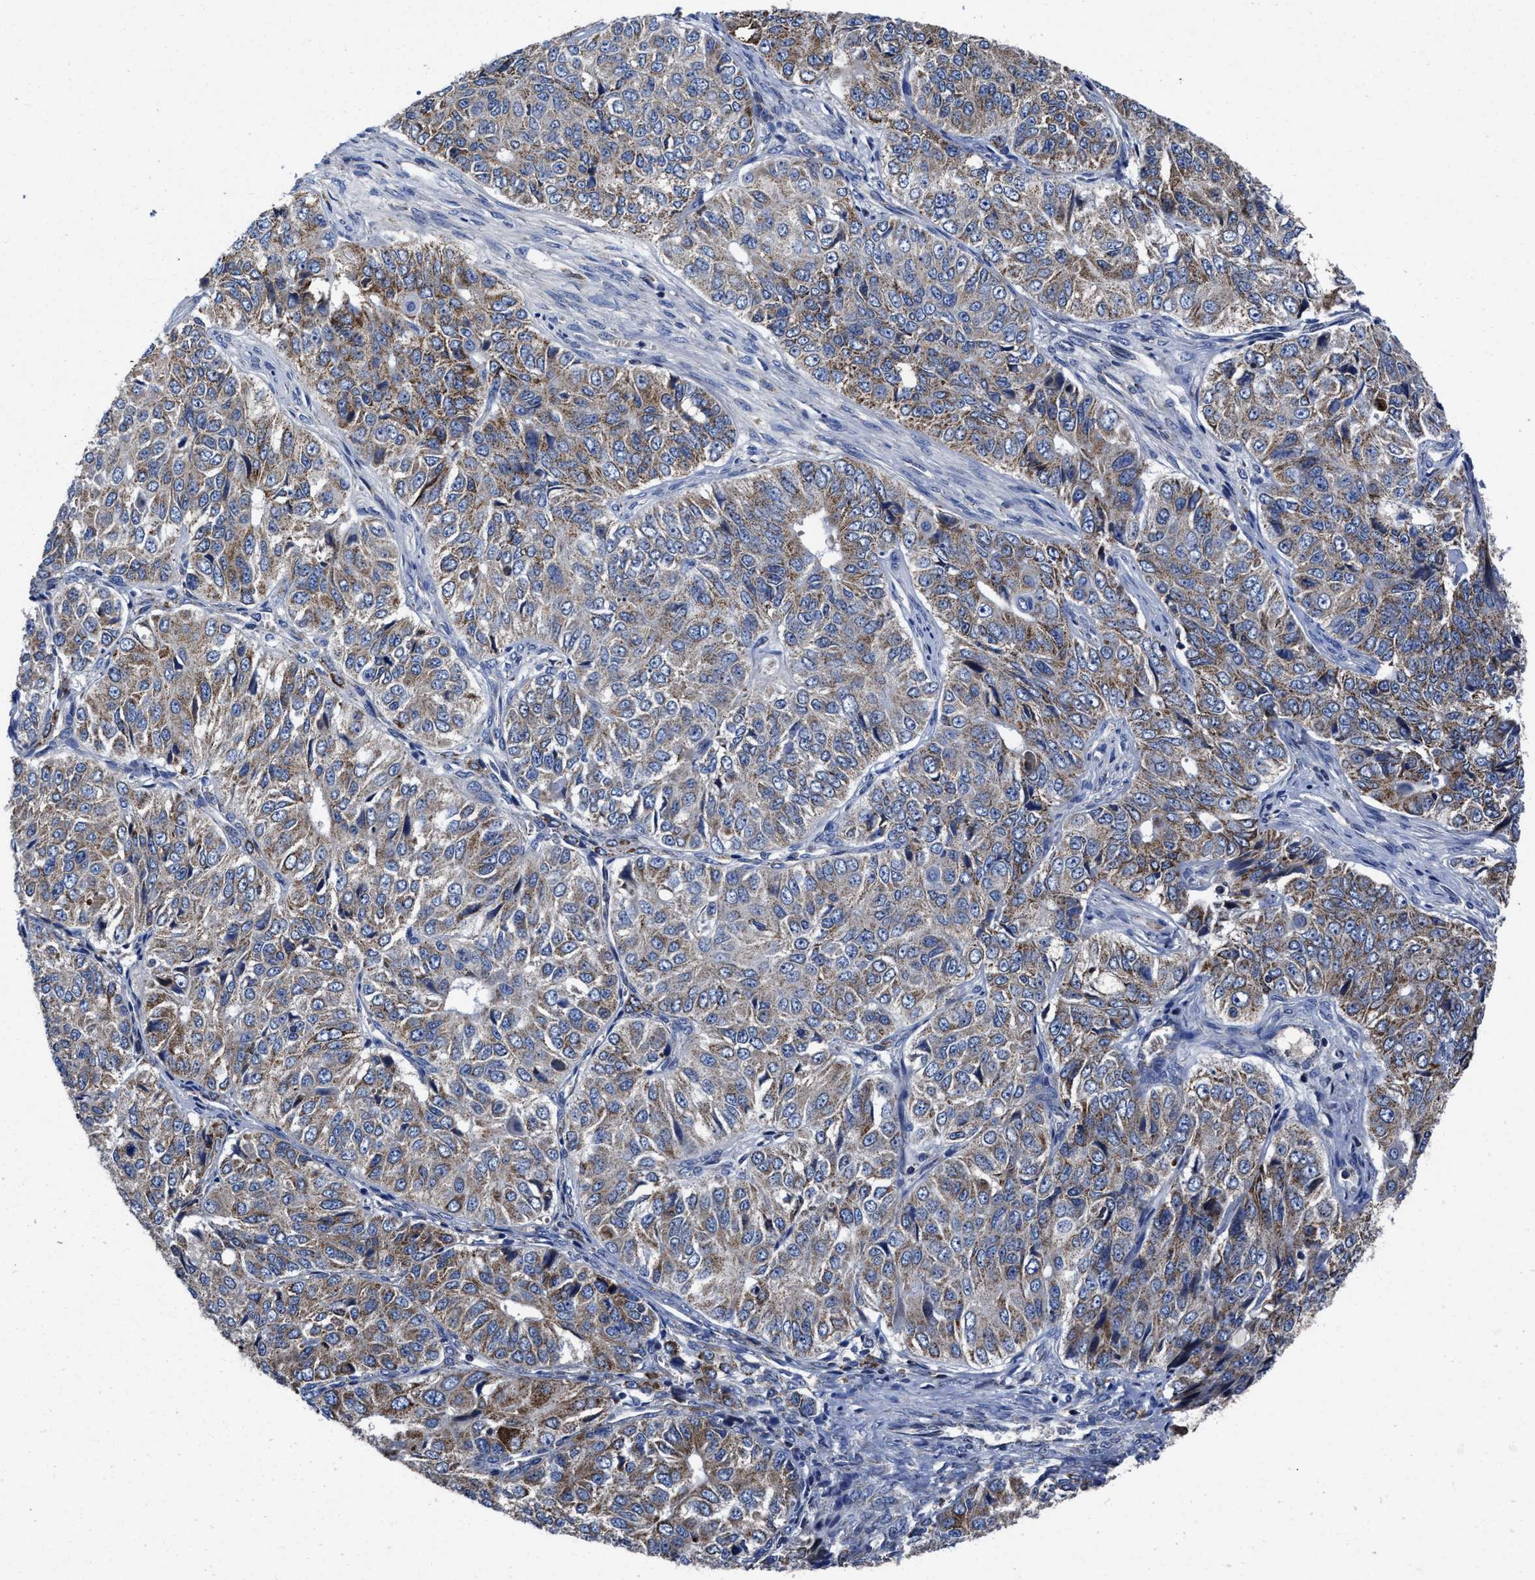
{"staining": {"intensity": "weak", "quantity": ">75%", "location": "cytoplasmic/membranous"}, "tissue": "ovarian cancer", "cell_type": "Tumor cells", "image_type": "cancer", "snomed": [{"axis": "morphology", "description": "Carcinoma, endometroid"}, {"axis": "topography", "description": "Ovary"}], "caption": "Weak cytoplasmic/membranous staining for a protein is seen in approximately >75% of tumor cells of ovarian endometroid carcinoma using IHC.", "gene": "CACNA1D", "patient": {"sex": "female", "age": 51}}